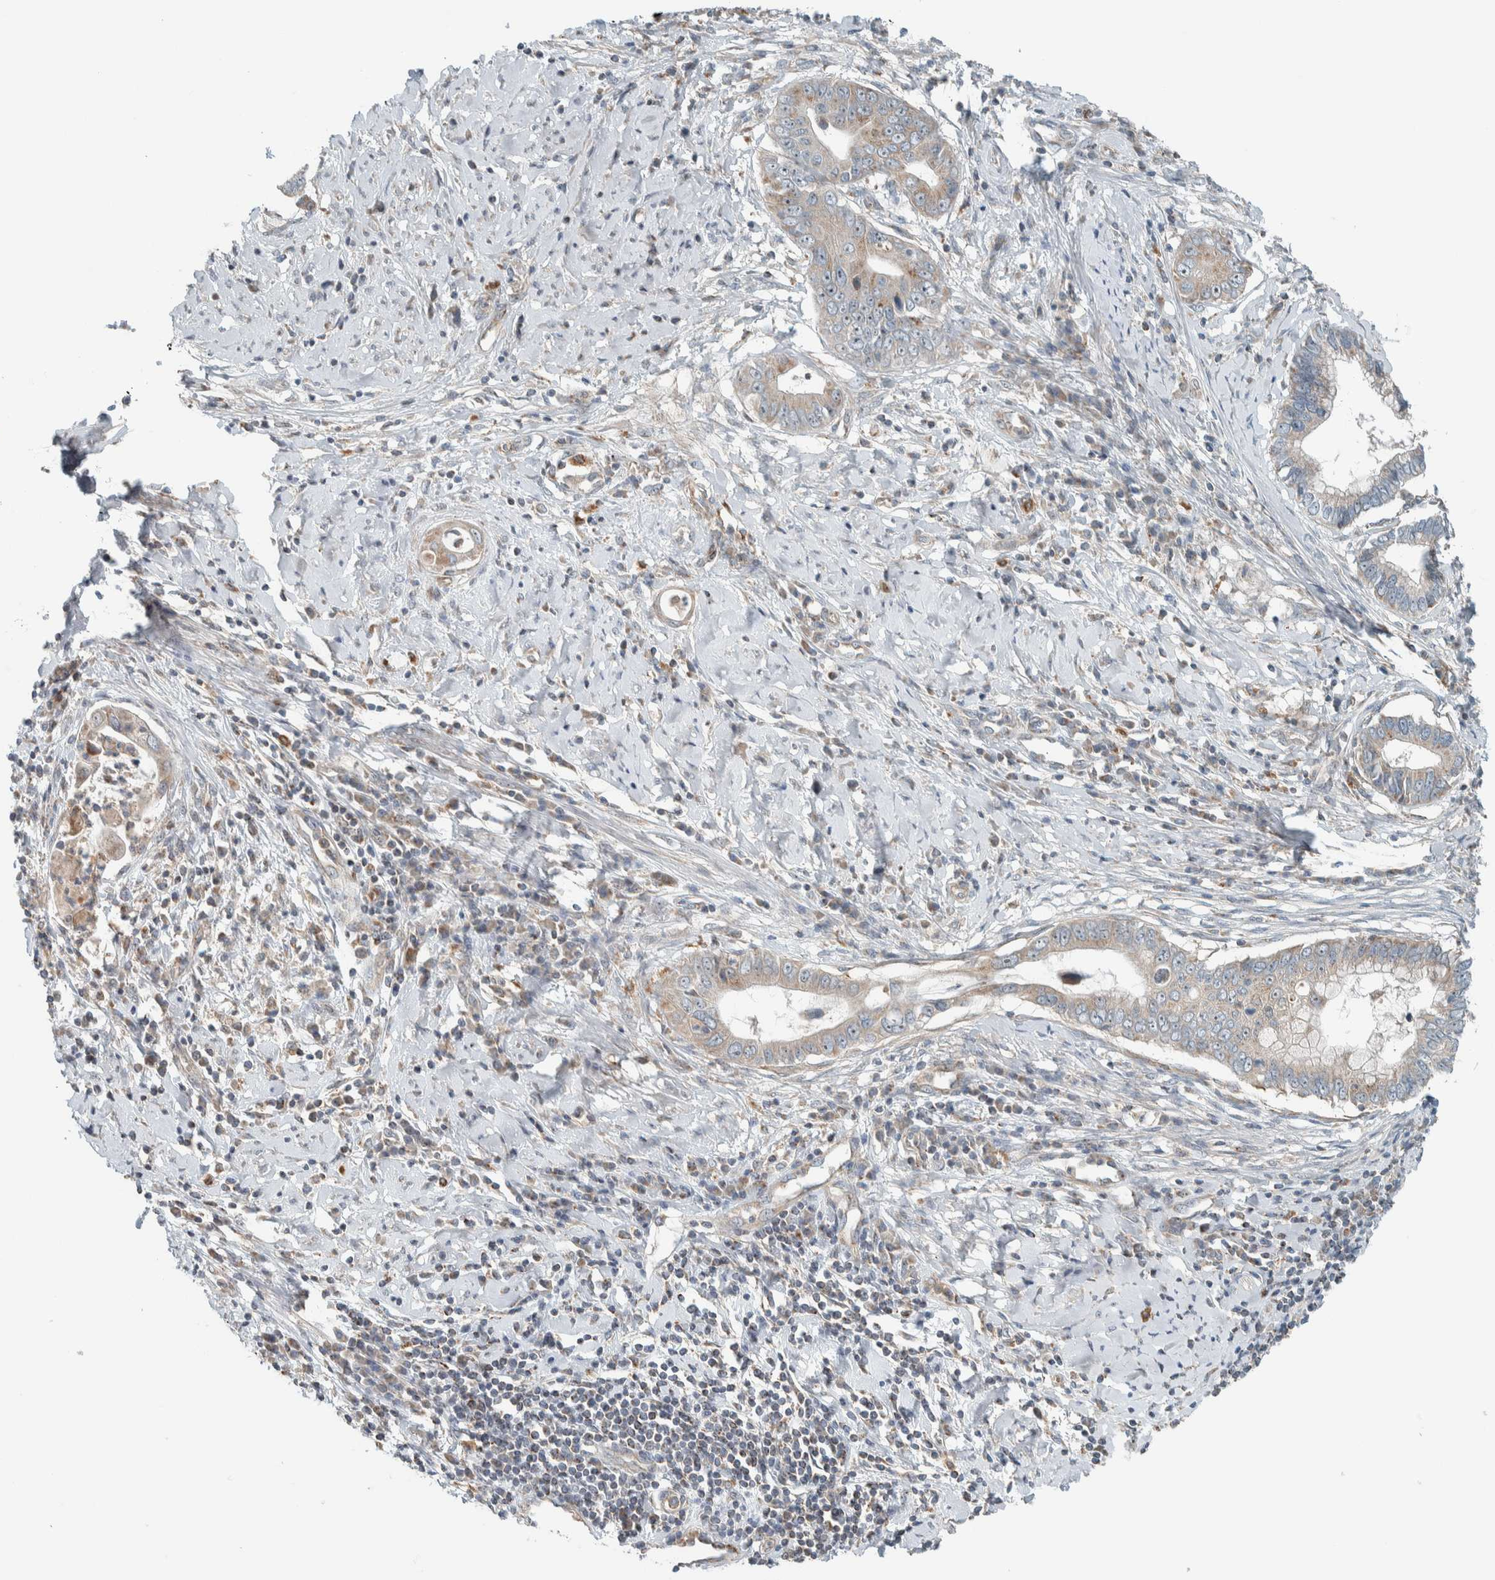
{"staining": {"intensity": "weak", "quantity": ">75%", "location": "cytoplasmic/membranous"}, "tissue": "cervical cancer", "cell_type": "Tumor cells", "image_type": "cancer", "snomed": [{"axis": "morphology", "description": "Adenocarcinoma, NOS"}, {"axis": "topography", "description": "Cervix"}], "caption": "Immunohistochemical staining of adenocarcinoma (cervical) displays weak cytoplasmic/membranous protein expression in approximately >75% of tumor cells.", "gene": "SLFN12L", "patient": {"sex": "female", "age": 44}}